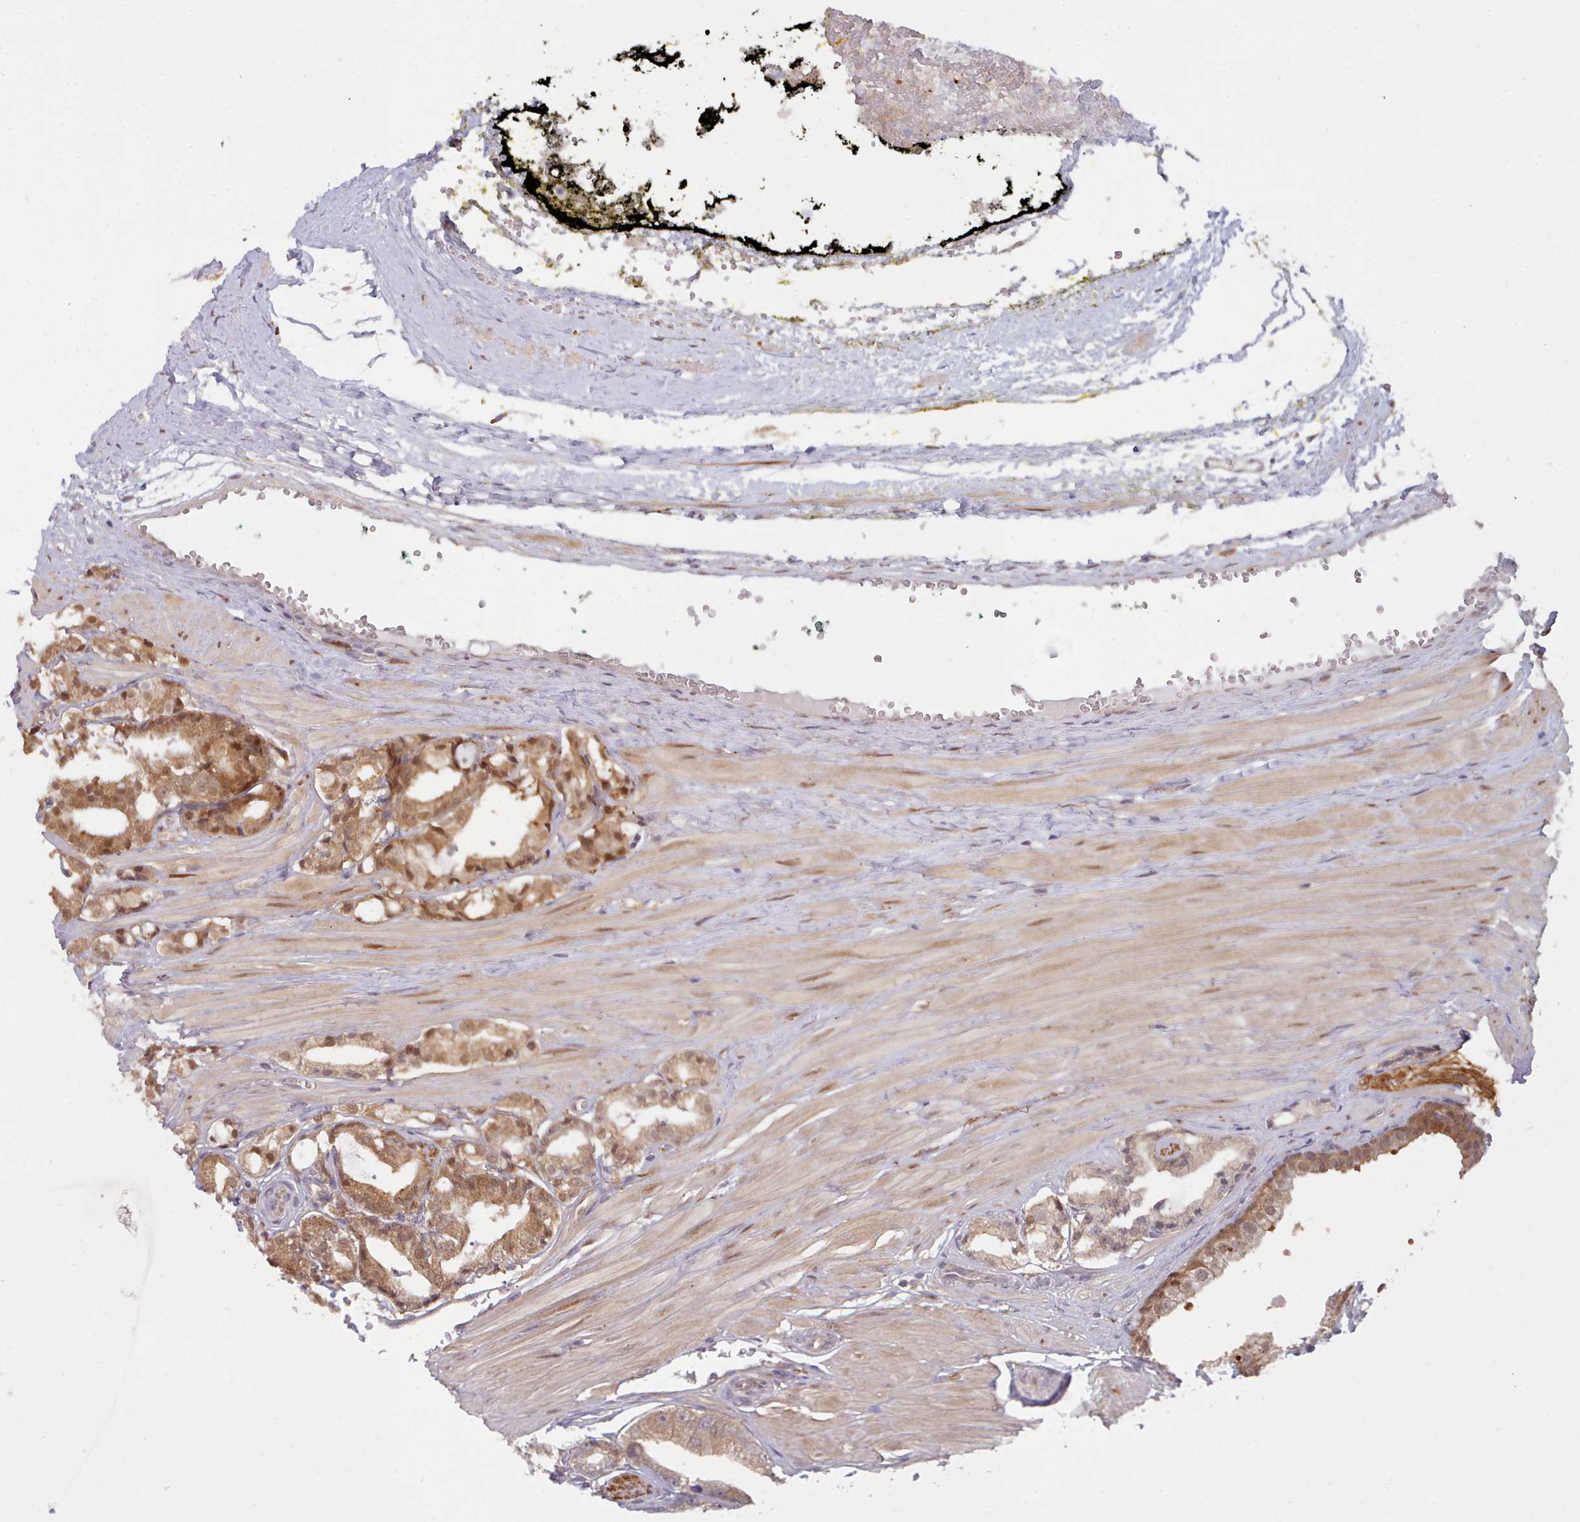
{"staining": {"intensity": "moderate", "quantity": ">75%", "location": "cytoplasmic/membranous,nuclear"}, "tissue": "prostate cancer", "cell_type": "Tumor cells", "image_type": "cancer", "snomed": [{"axis": "morphology", "description": "Adenocarcinoma, High grade"}, {"axis": "topography", "description": "Prostate"}], "caption": "Immunohistochemistry of human prostate cancer (high-grade adenocarcinoma) displays medium levels of moderate cytoplasmic/membranous and nuclear positivity in approximately >75% of tumor cells.", "gene": "CES3", "patient": {"sex": "male", "age": 71}}